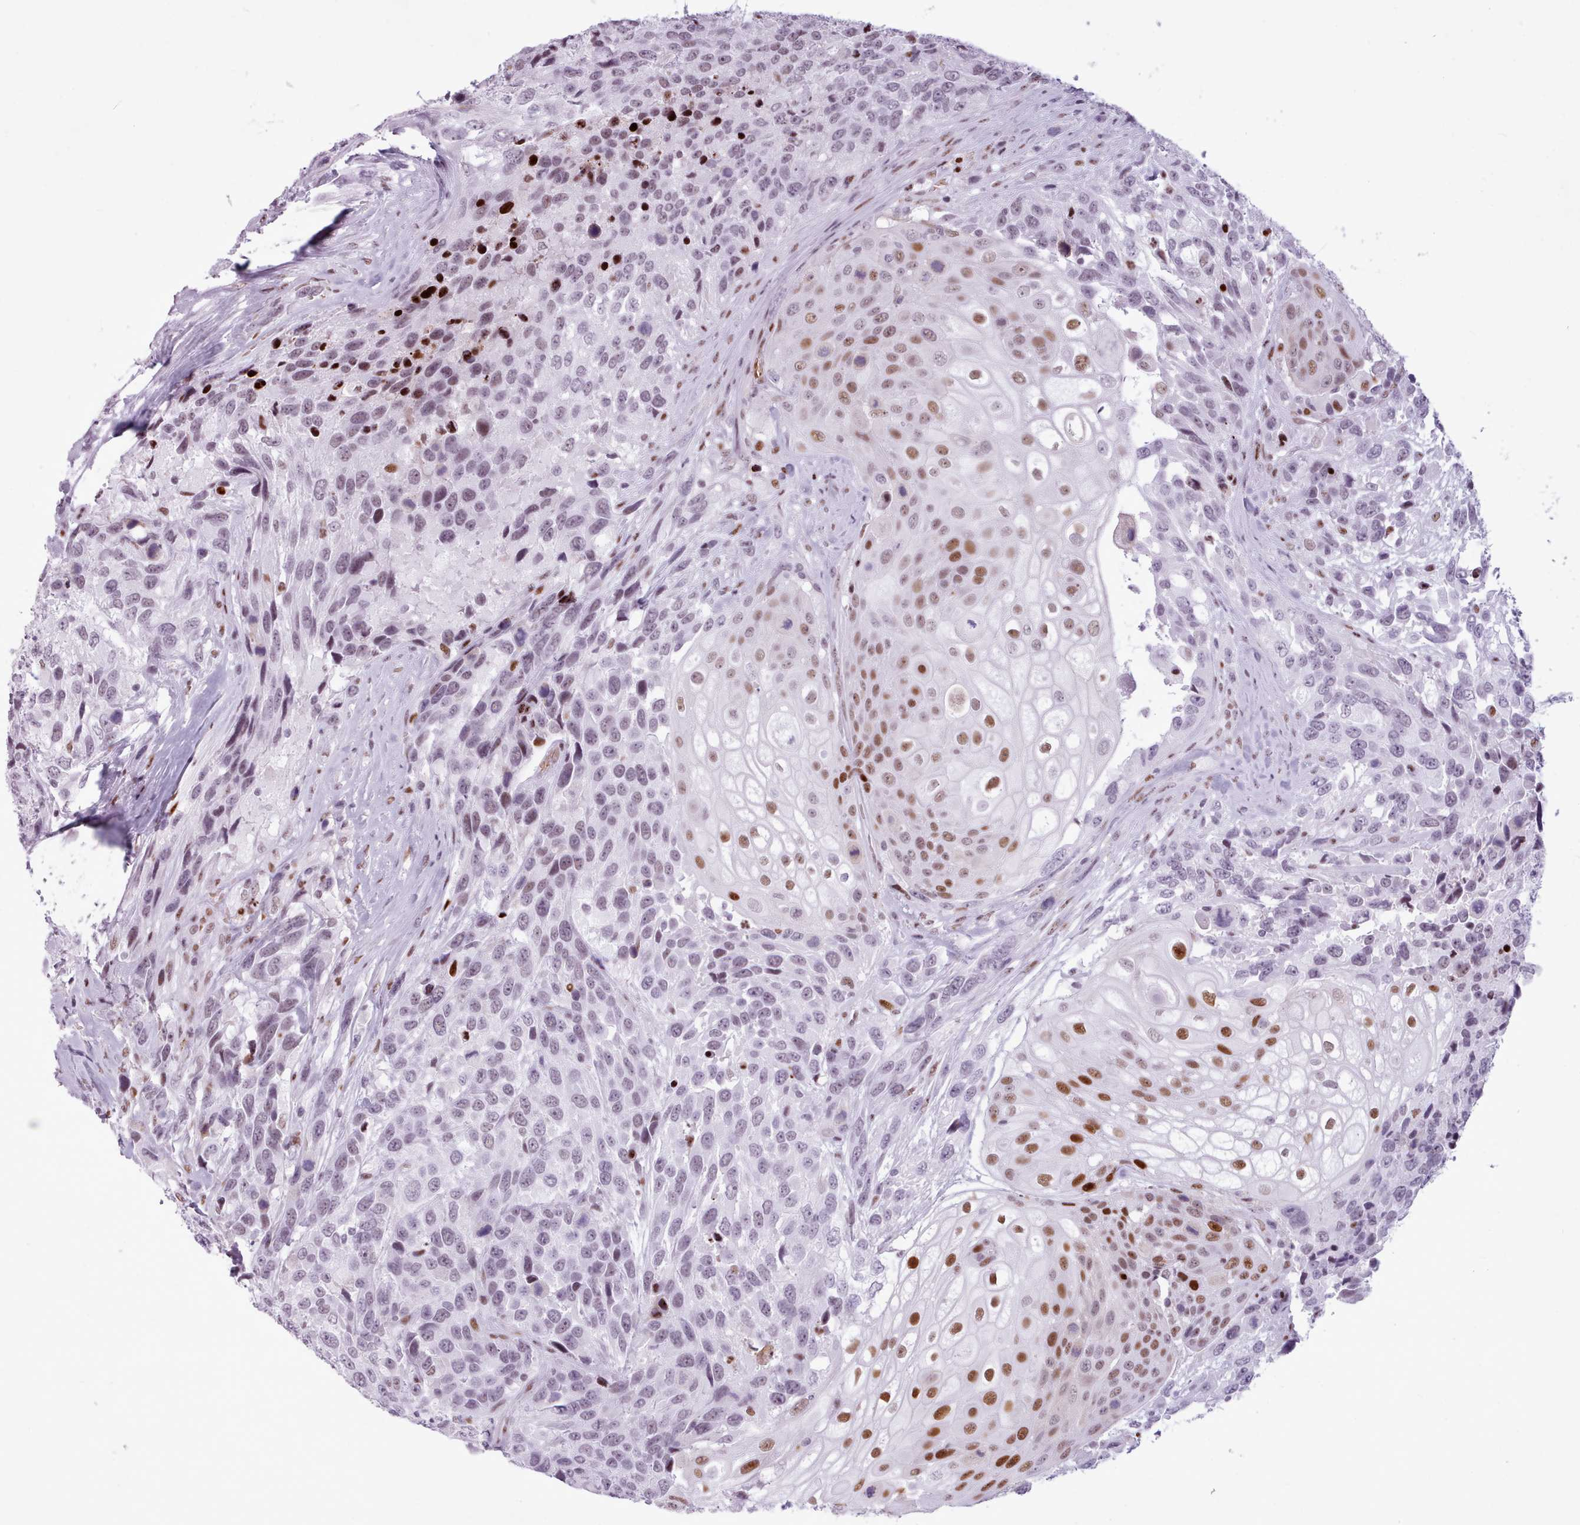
{"staining": {"intensity": "strong", "quantity": "<25%", "location": "nuclear"}, "tissue": "urothelial cancer", "cell_type": "Tumor cells", "image_type": "cancer", "snomed": [{"axis": "morphology", "description": "Urothelial carcinoma, High grade"}, {"axis": "topography", "description": "Urinary bladder"}], "caption": "Tumor cells display medium levels of strong nuclear positivity in about <25% of cells in urothelial cancer.", "gene": "SRSF4", "patient": {"sex": "female", "age": 70}}